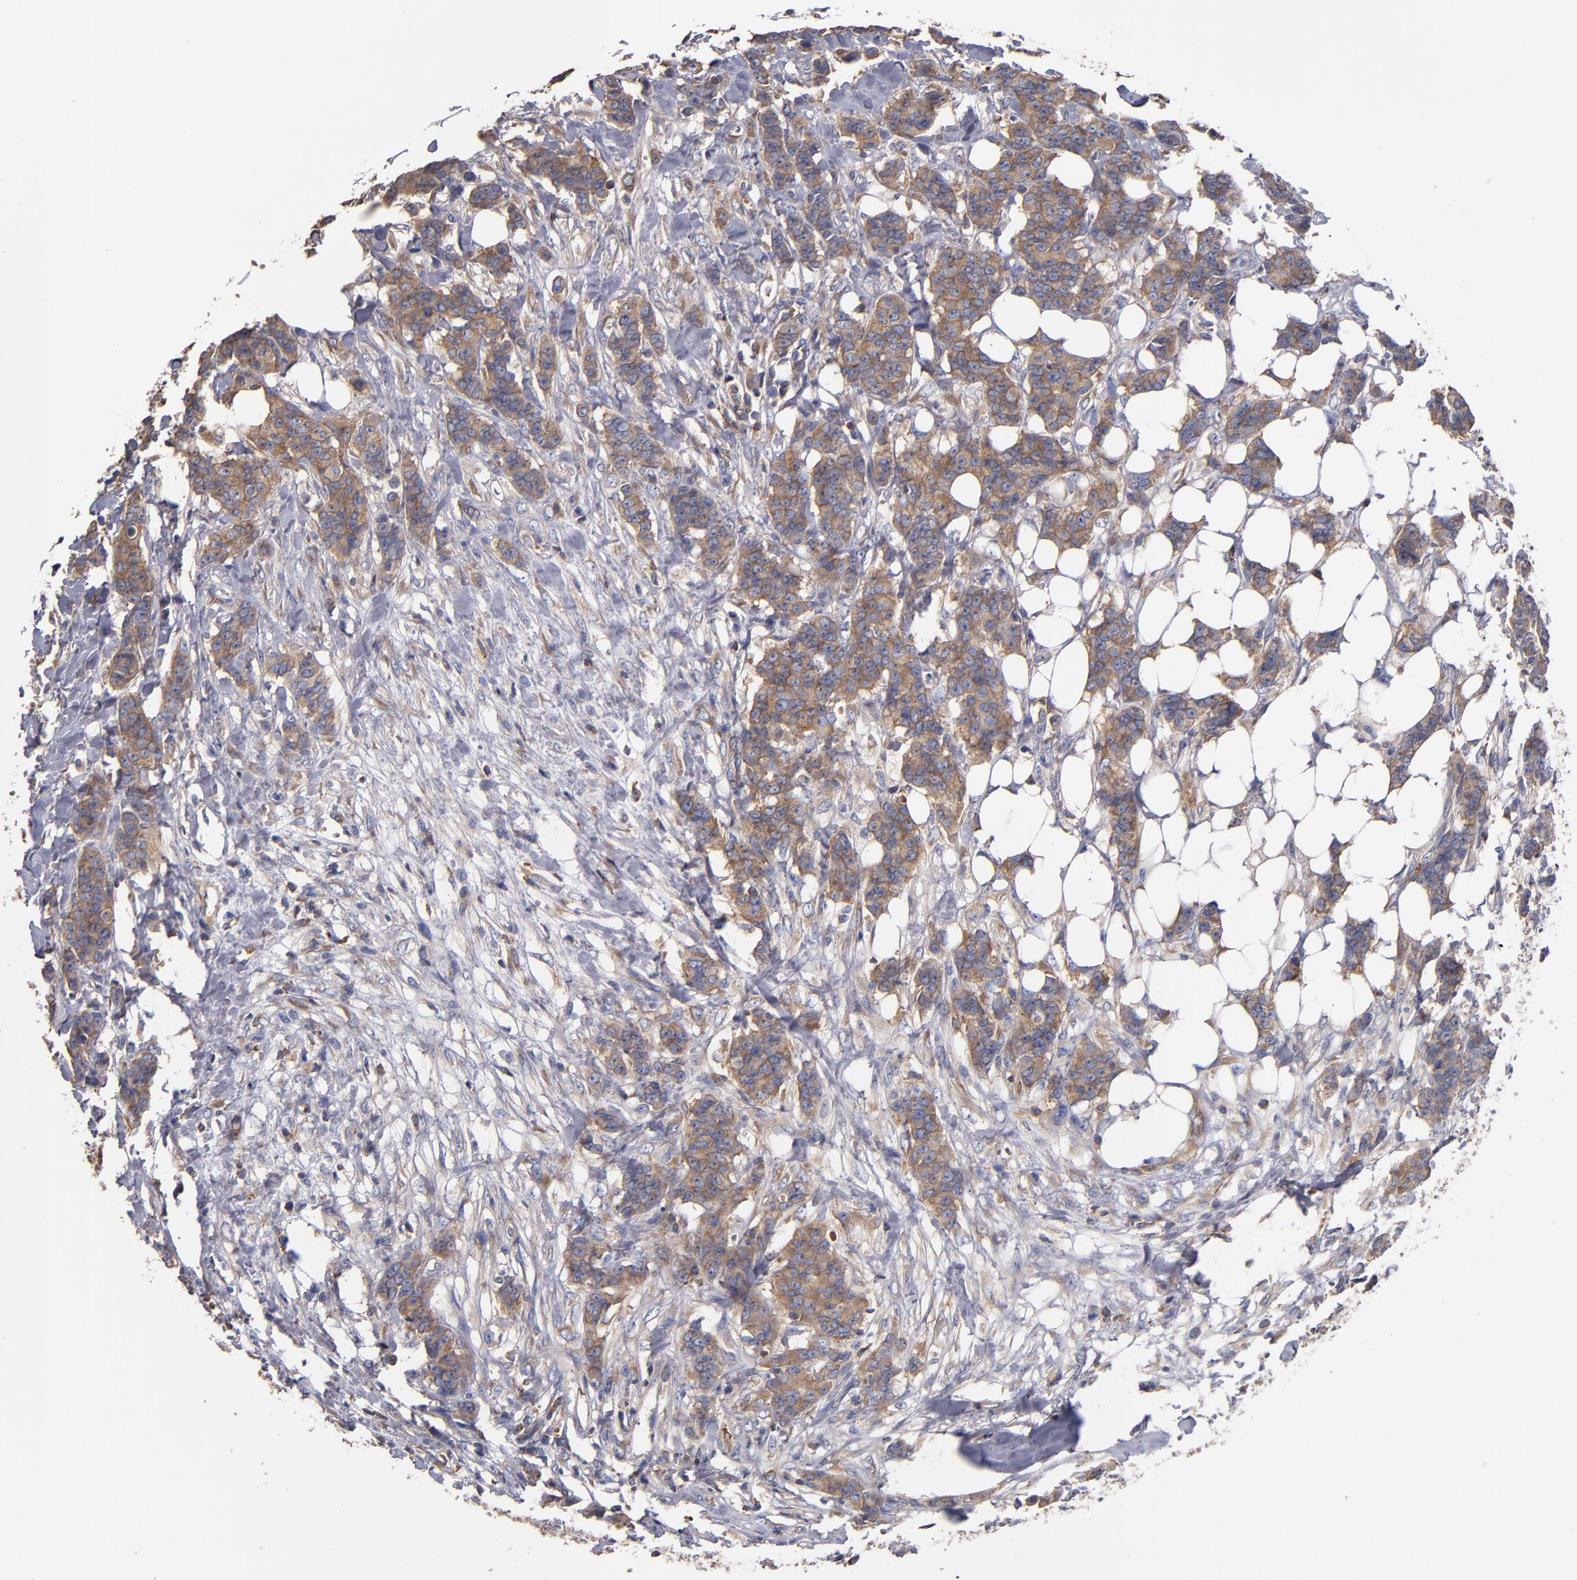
{"staining": {"intensity": "weak", "quantity": ">75%", "location": "cytoplasmic/membranous"}, "tissue": "breast cancer", "cell_type": "Tumor cells", "image_type": "cancer", "snomed": [{"axis": "morphology", "description": "Duct carcinoma"}, {"axis": "topography", "description": "Breast"}], "caption": "This is a photomicrograph of immunohistochemistry (IHC) staining of breast cancer, which shows weak expression in the cytoplasmic/membranous of tumor cells.", "gene": "ESYT2", "patient": {"sex": "female", "age": 40}}